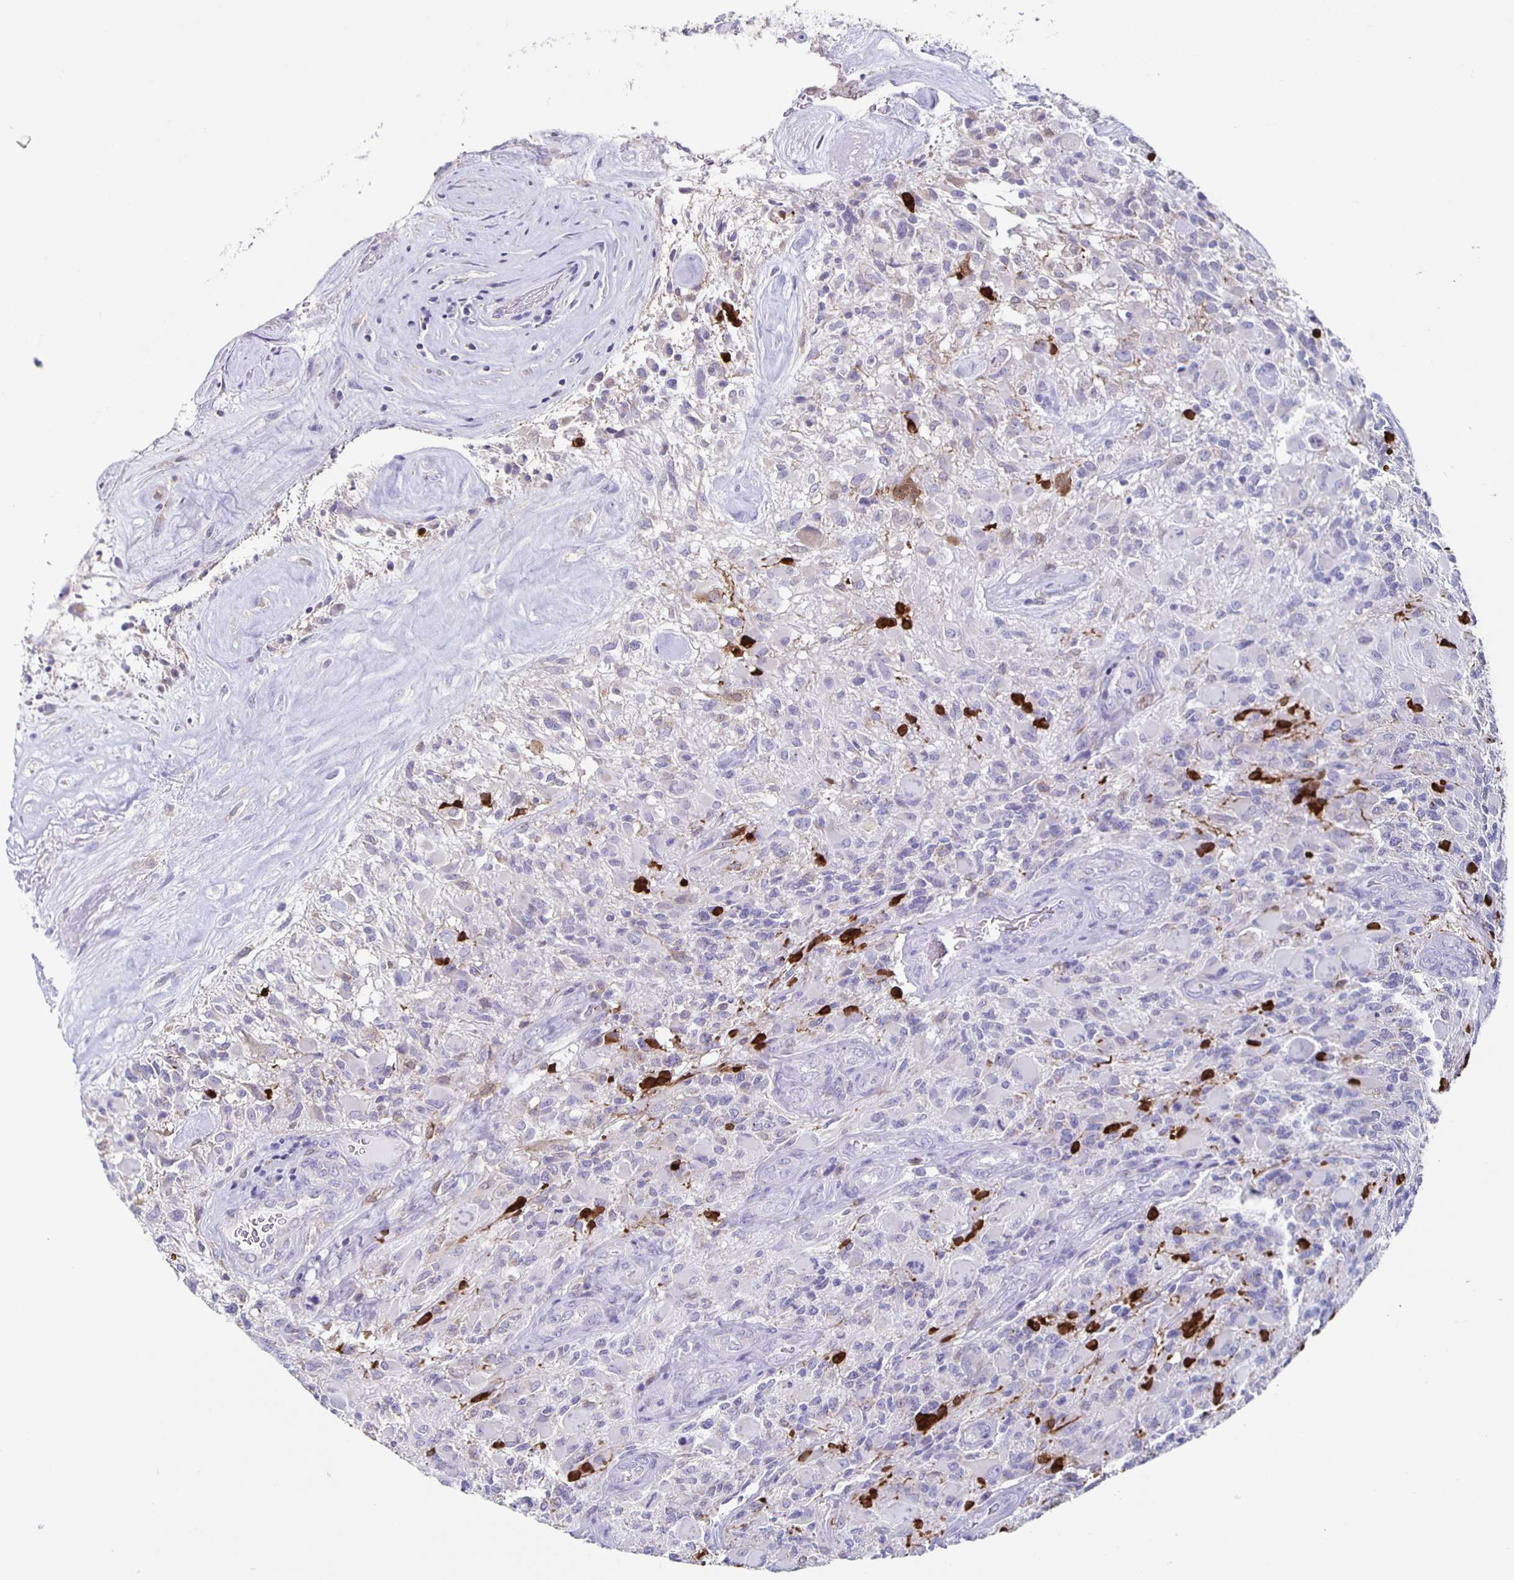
{"staining": {"intensity": "negative", "quantity": "none", "location": "none"}, "tissue": "glioma", "cell_type": "Tumor cells", "image_type": "cancer", "snomed": [{"axis": "morphology", "description": "Glioma, malignant, High grade"}, {"axis": "topography", "description": "Brain"}], "caption": "High magnification brightfield microscopy of malignant glioma (high-grade) stained with DAB (3,3'-diaminobenzidine) (brown) and counterstained with hematoxylin (blue): tumor cells show no significant expression. (DAB (3,3'-diaminobenzidine) immunohistochemistry (IHC) visualized using brightfield microscopy, high magnification).", "gene": "TPPP", "patient": {"sex": "female", "age": 65}}